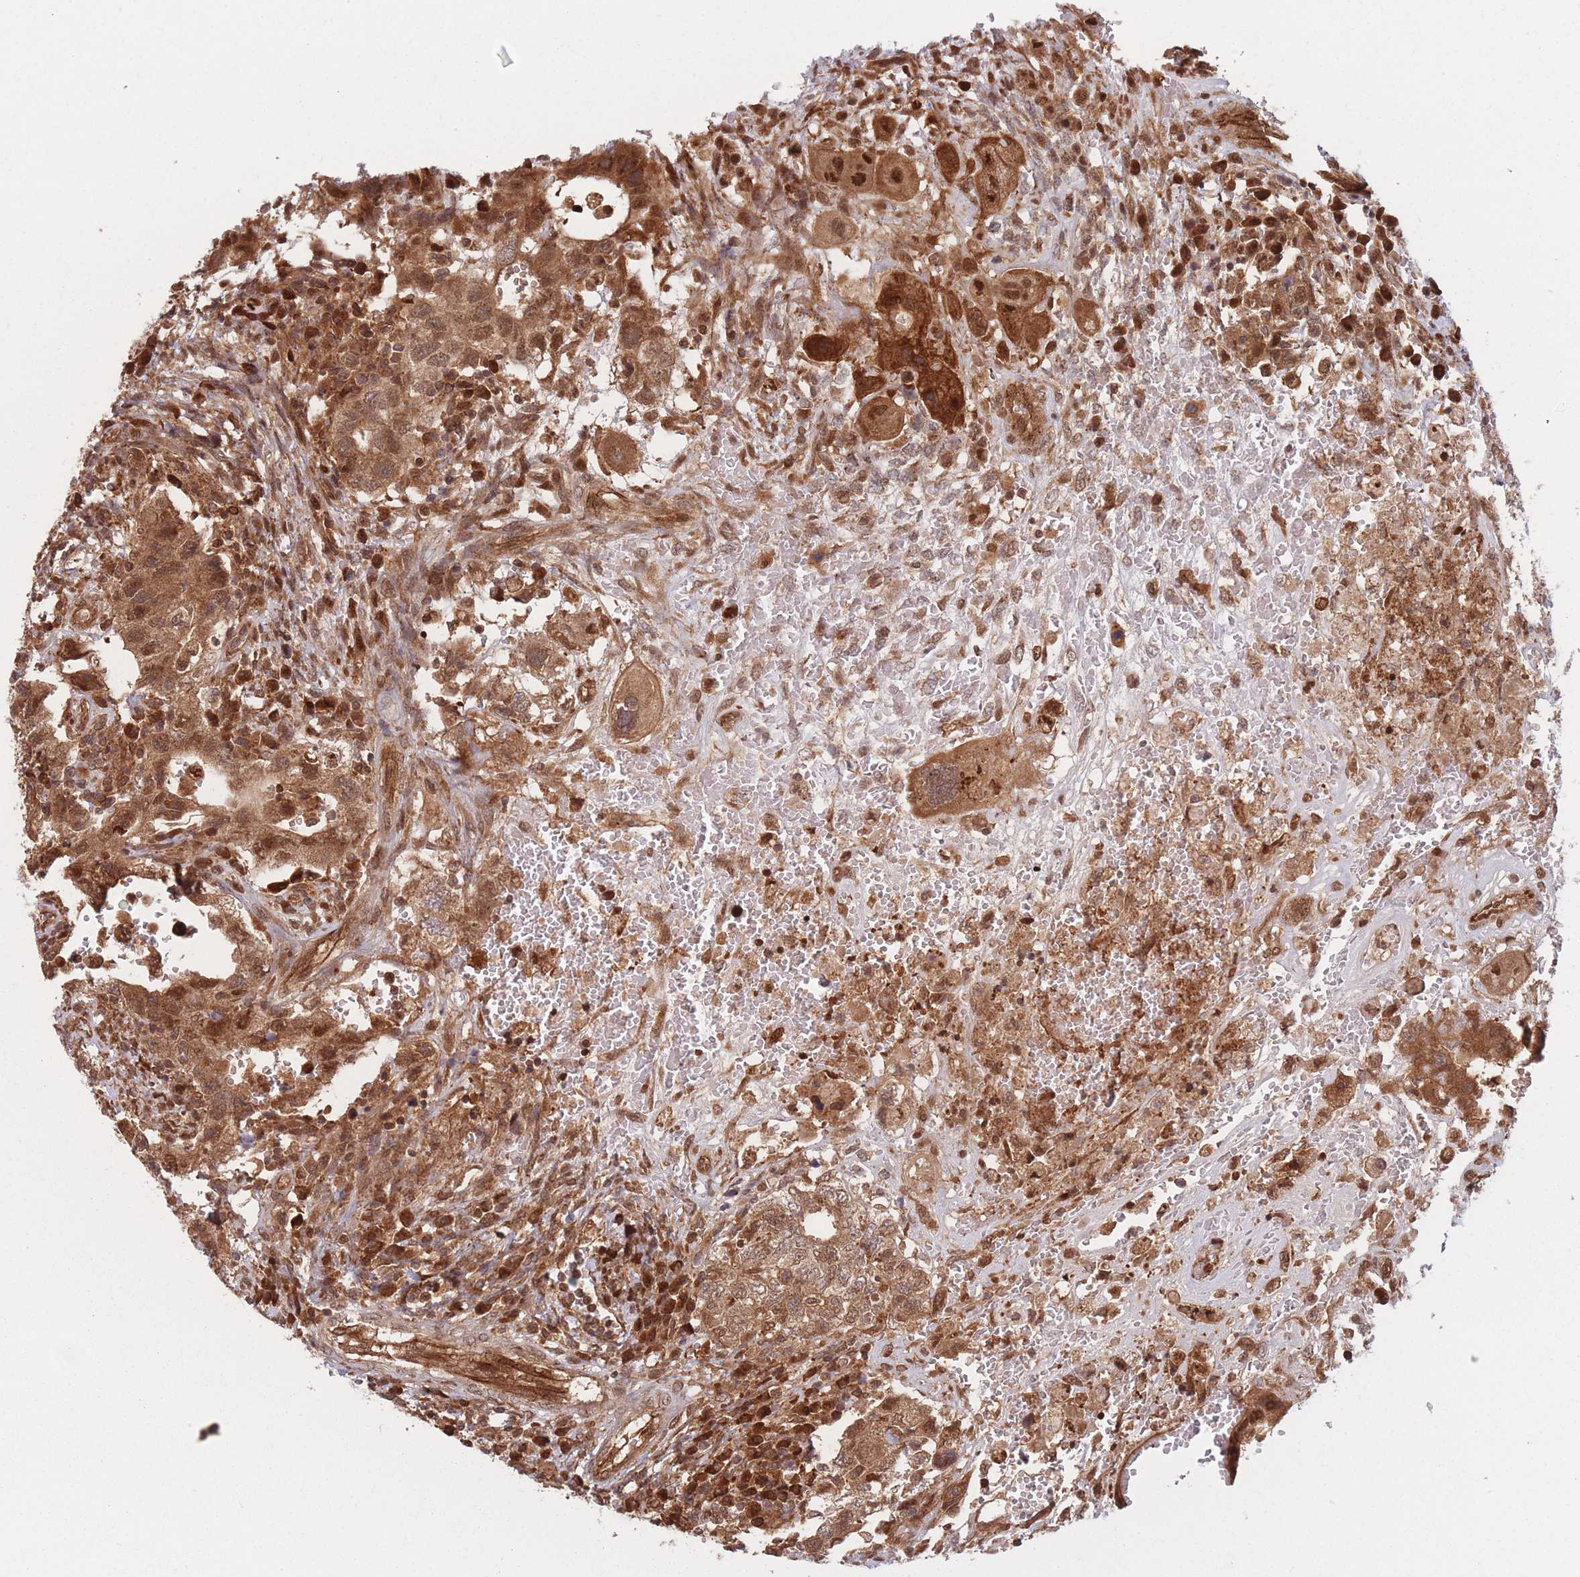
{"staining": {"intensity": "strong", "quantity": ">75%", "location": "cytoplasmic/membranous,nuclear"}, "tissue": "testis cancer", "cell_type": "Tumor cells", "image_type": "cancer", "snomed": [{"axis": "morphology", "description": "Carcinoma, Embryonal, NOS"}, {"axis": "topography", "description": "Testis"}], "caption": "Immunohistochemical staining of testis embryonal carcinoma shows high levels of strong cytoplasmic/membranous and nuclear expression in approximately >75% of tumor cells.", "gene": "PODXL2", "patient": {"sex": "male", "age": 26}}